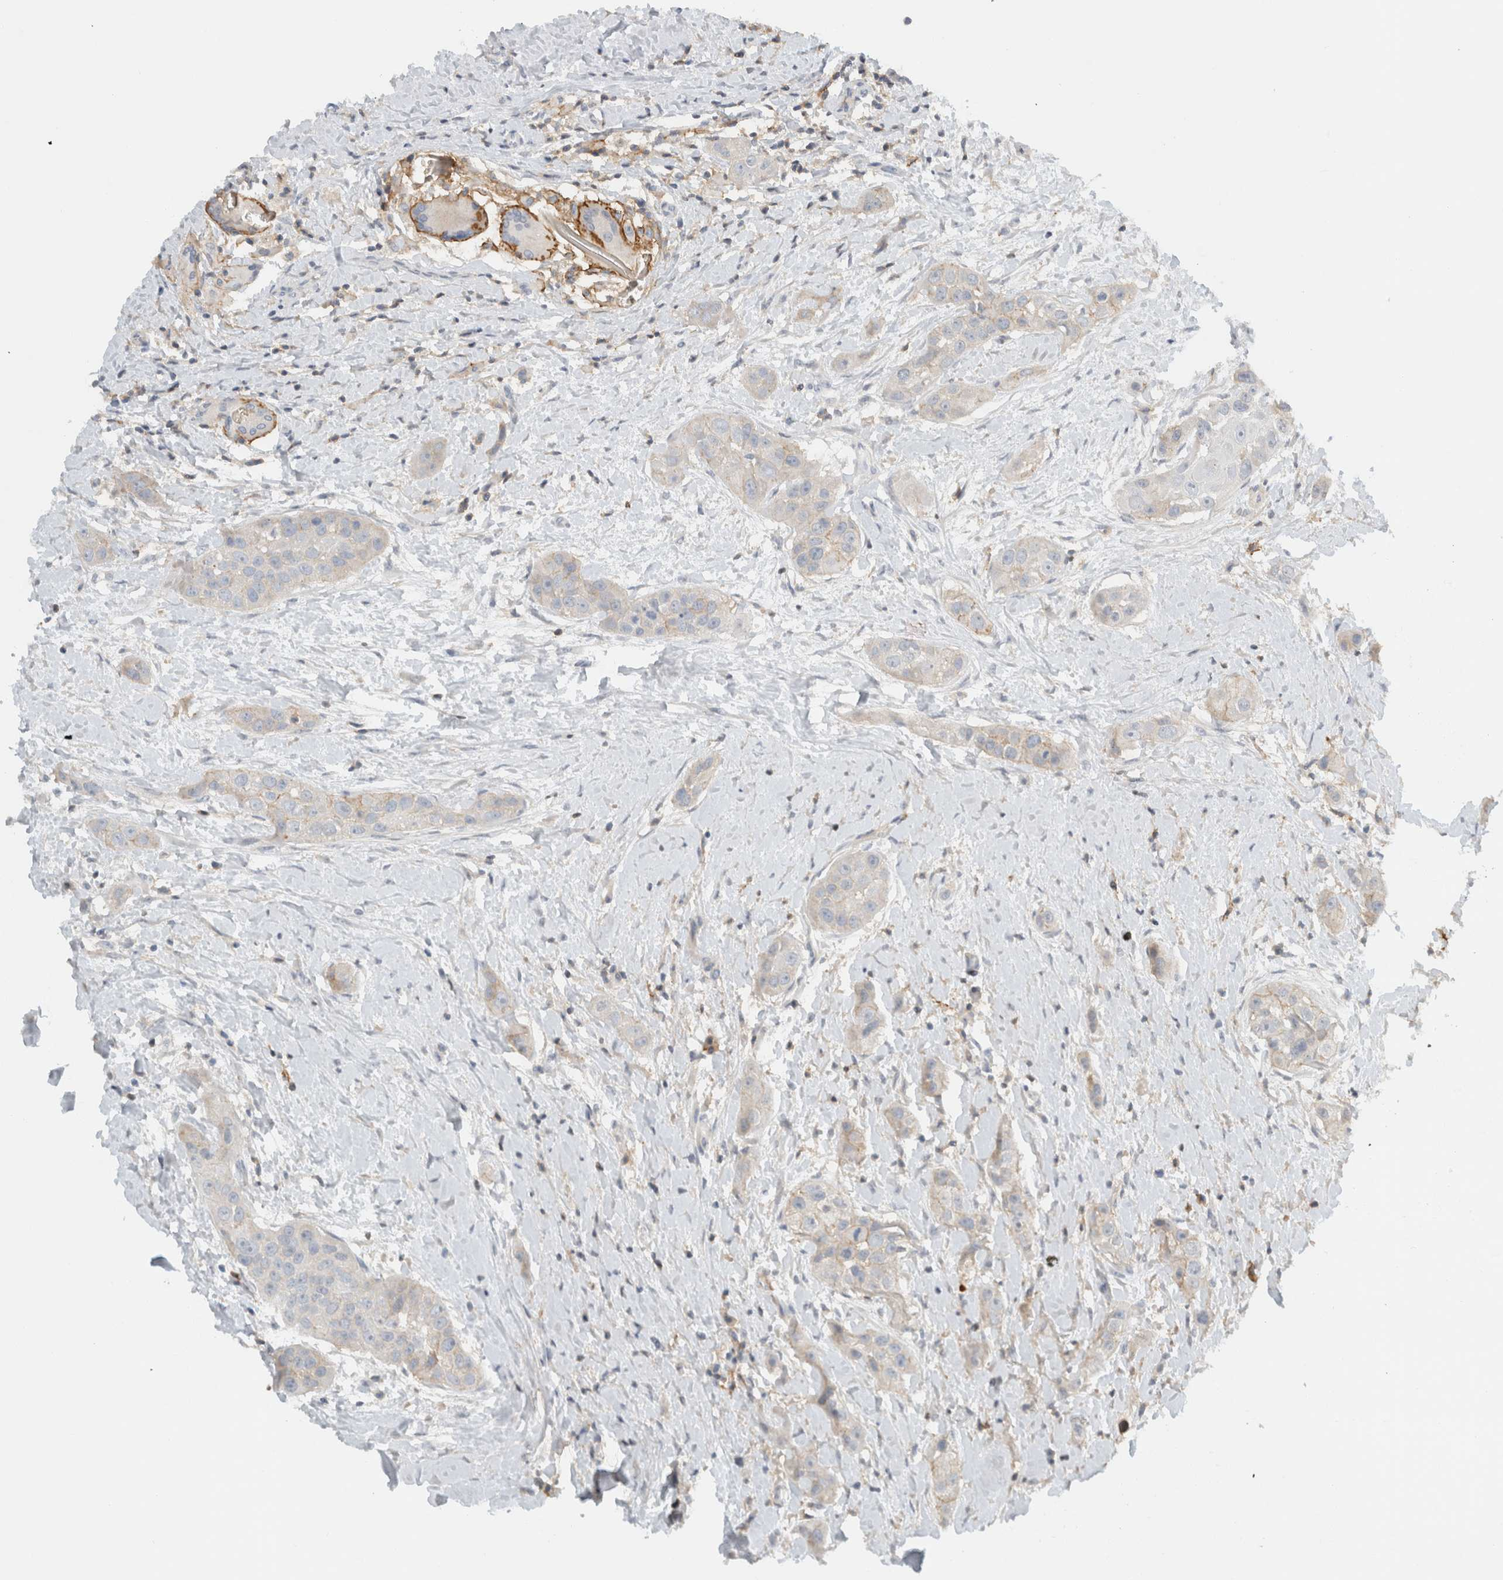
{"staining": {"intensity": "negative", "quantity": "none", "location": "none"}, "tissue": "head and neck cancer", "cell_type": "Tumor cells", "image_type": "cancer", "snomed": [{"axis": "morphology", "description": "Normal tissue, NOS"}, {"axis": "morphology", "description": "Squamous cell carcinoma, NOS"}, {"axis": "topography", "description": "Skeletal muscle"}, {"axis": "topography", "description": "Head-Neck"}], "caption": "Image shows no protein positivity in tumor cells of head and neck cancer (squamous cell carcinoma) tissue. (DAB (3,3'-diaminobenzidine) immunohistochemistry visualized using brightfield microscopy, high magnification).", "gene": "ERCC6L2", "patient": {"sex": "male", "age": 51}}